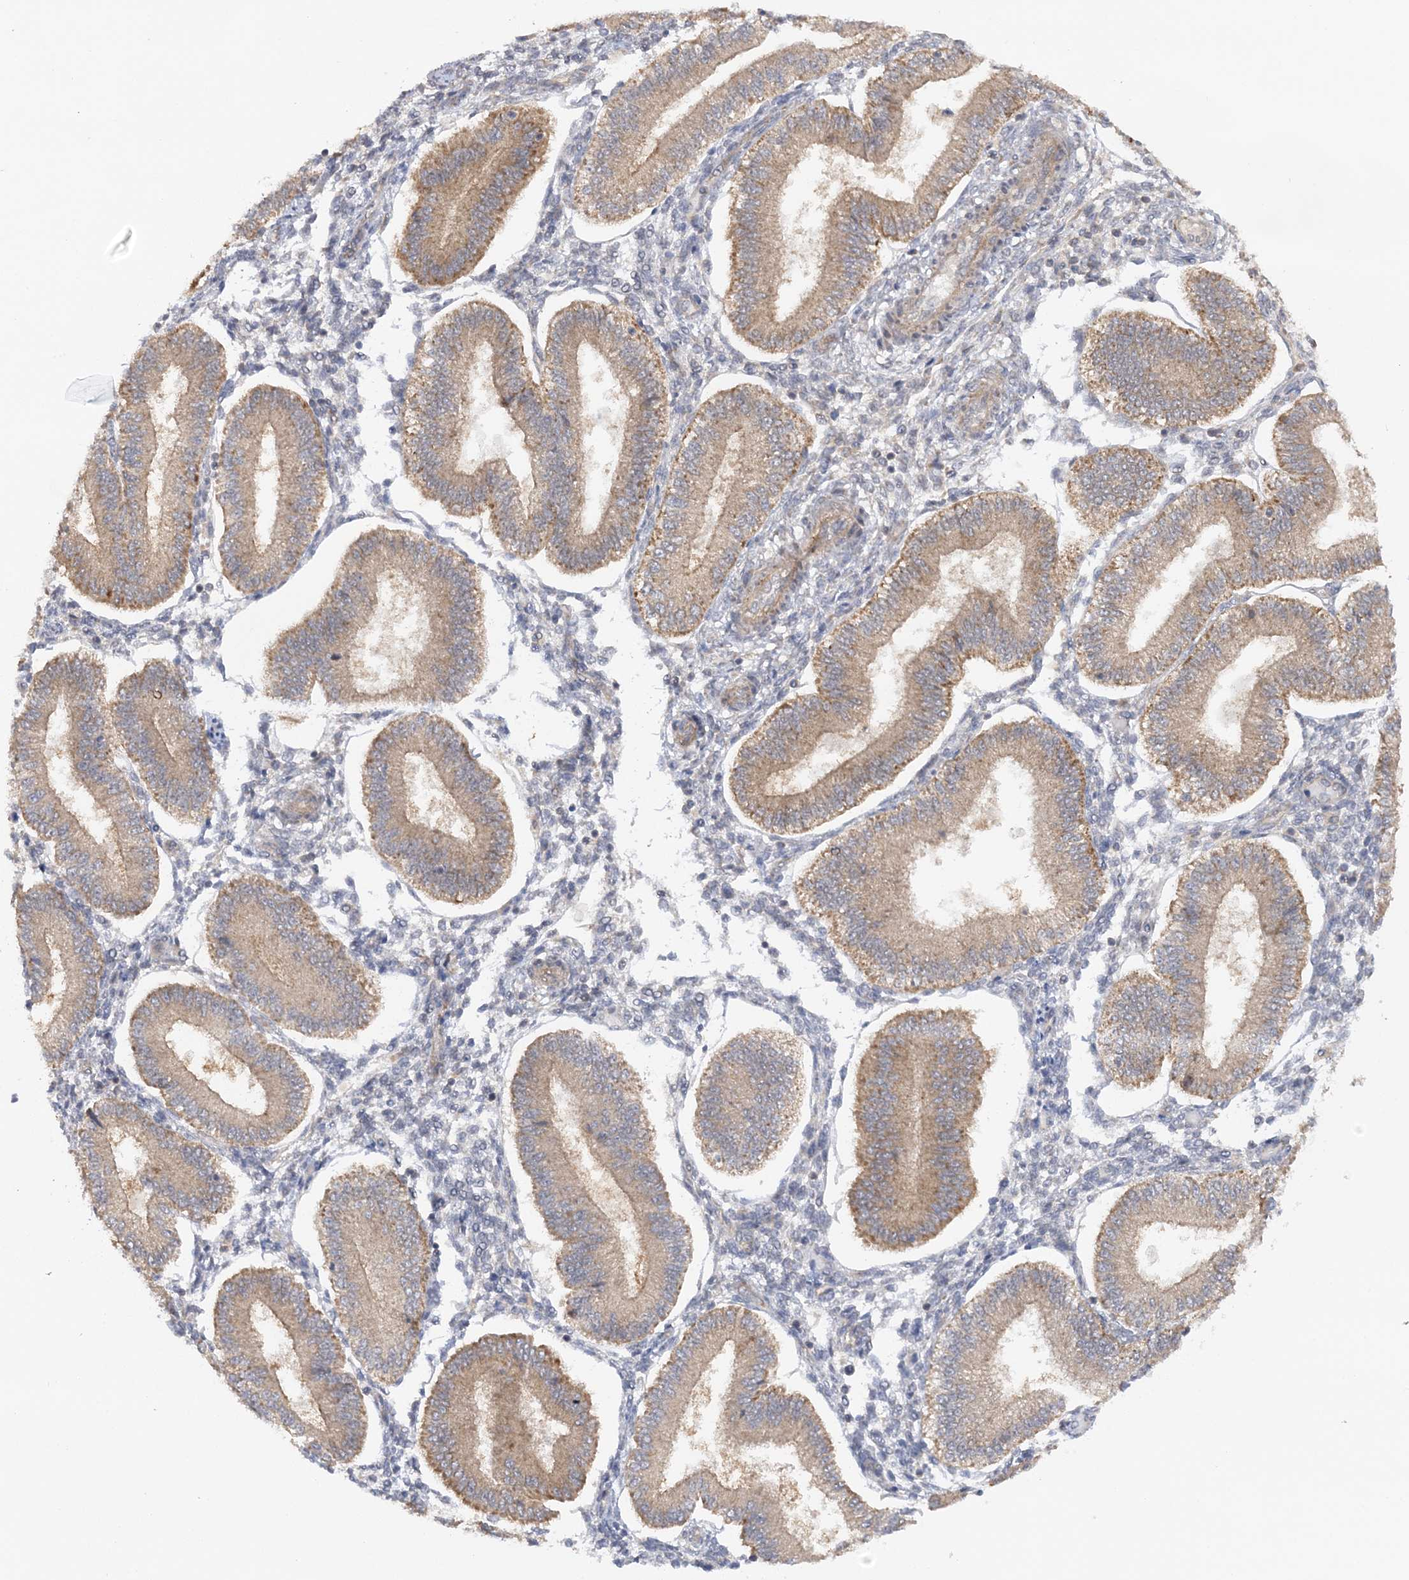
{"staining": {"intensity": "negative", "quantity": "none", "location": "none"}, "tissue": "endometrium", "cell_type": "Cells in endometrial stroma", "image_type": "normal", "snomed": [{"axis": "morphology", "description": "Normal tissue, NOS"}, {"axis": "topography", "description": "Endometrium"}], "caption": "This is an IHC photomicrograph of unremarkable human endometrium. There is no positivity in cells in endometrial stroma.", "gene": "MMADHC", "patient": {"sex": "female", "age": 39}}